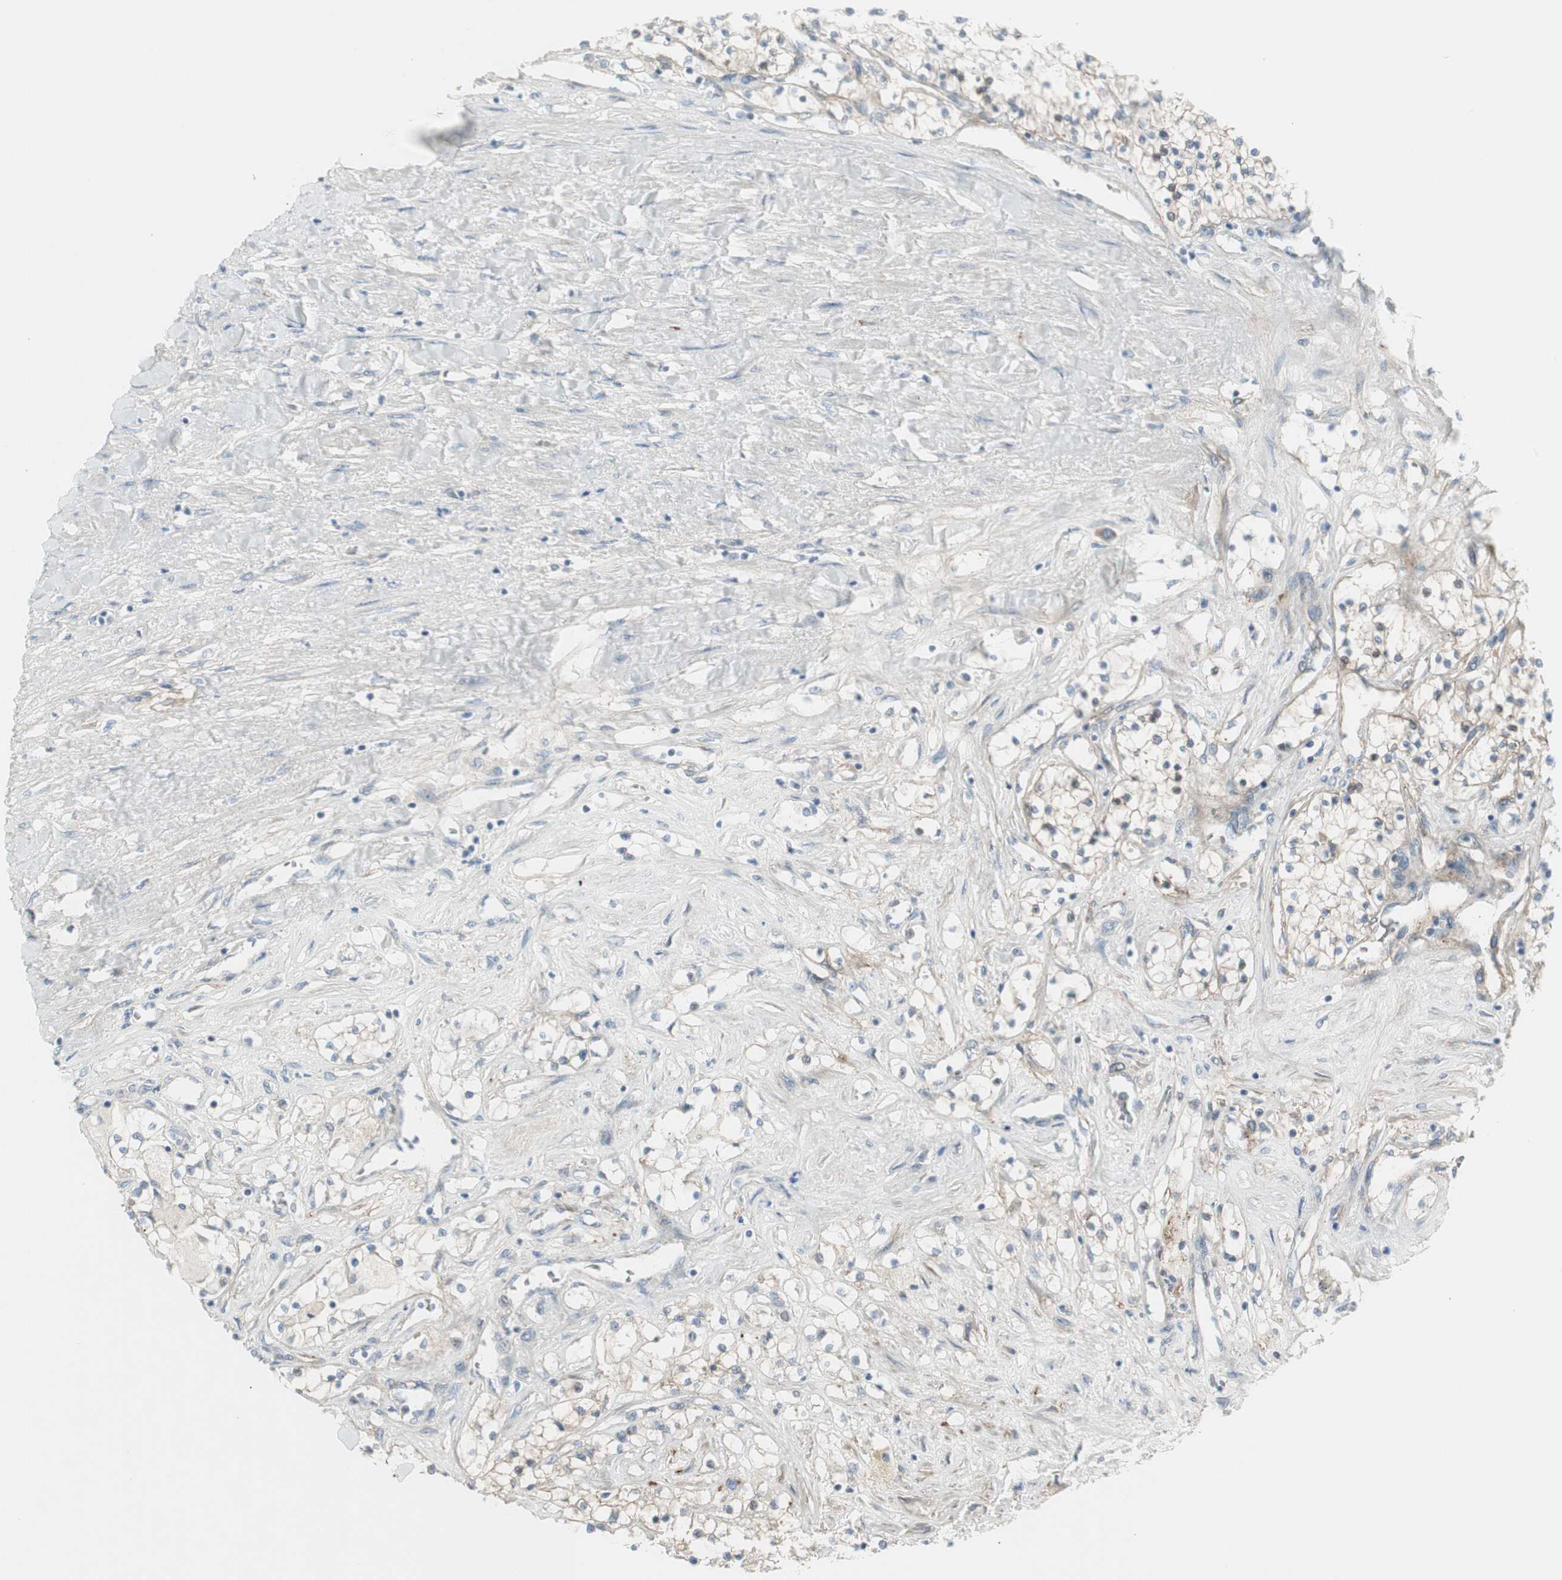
{"staining": {"intensity": "negative", "quantity": "none", "location": "none"}, "tissue": "renal cancer", "cell_type": "Tumor cells", "image_type": "cancer", "snomed": [{"axis": "morphology", "description": "Adenocarcinoma, NOS"}, {"axis": "topography", "description": "Kidney"}], "caption": "A histopathology image of human renal cancer is negative for staining in tumor cells.", "gene": "CACNA2D1", "patient": {"sex": "male", "age": 68}}